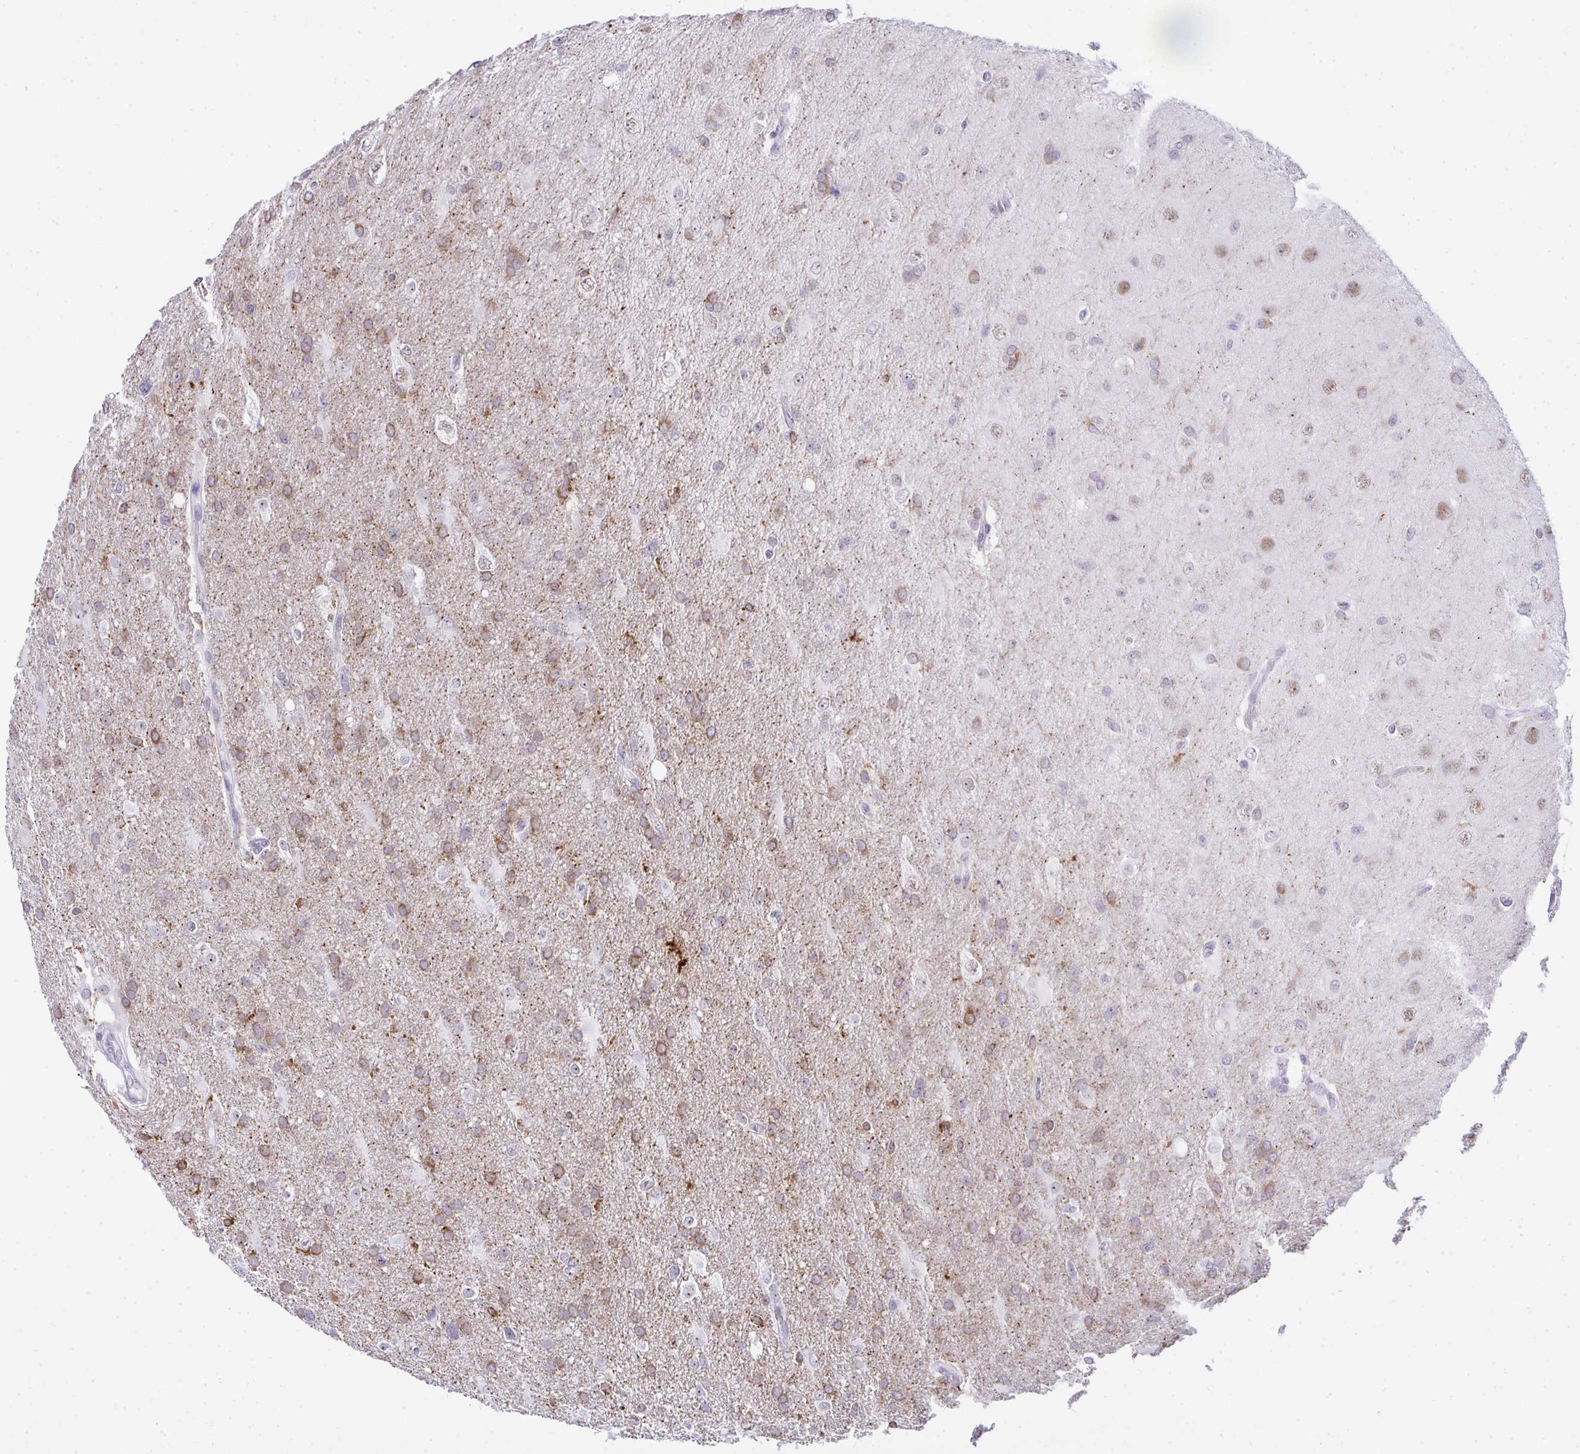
{"staining": {"intensity": "moderate", "quantity": "25%-75%", "location": "cytoplasmic/membranous"}, "tissue": "glioma", "cell_type": "Tumor cells", "image_type": "cancer", "snomed": [{"axis": "morphology", "description": "Glioma, malignant, High grade"}, {"axis": "topography", "description": "Brain"}], "caption": "Protein expression analysis of glioma reveals moderate cytoplasmic/membranous positivity in about 25%-75% of tumor cells. The staining is performed using DAB brown chromogen to label protein expression. The nuclei are counter-stained blue using hematoxylin.", "gene": "GLDN", "patient": {"sex": "male", "age": 53}}